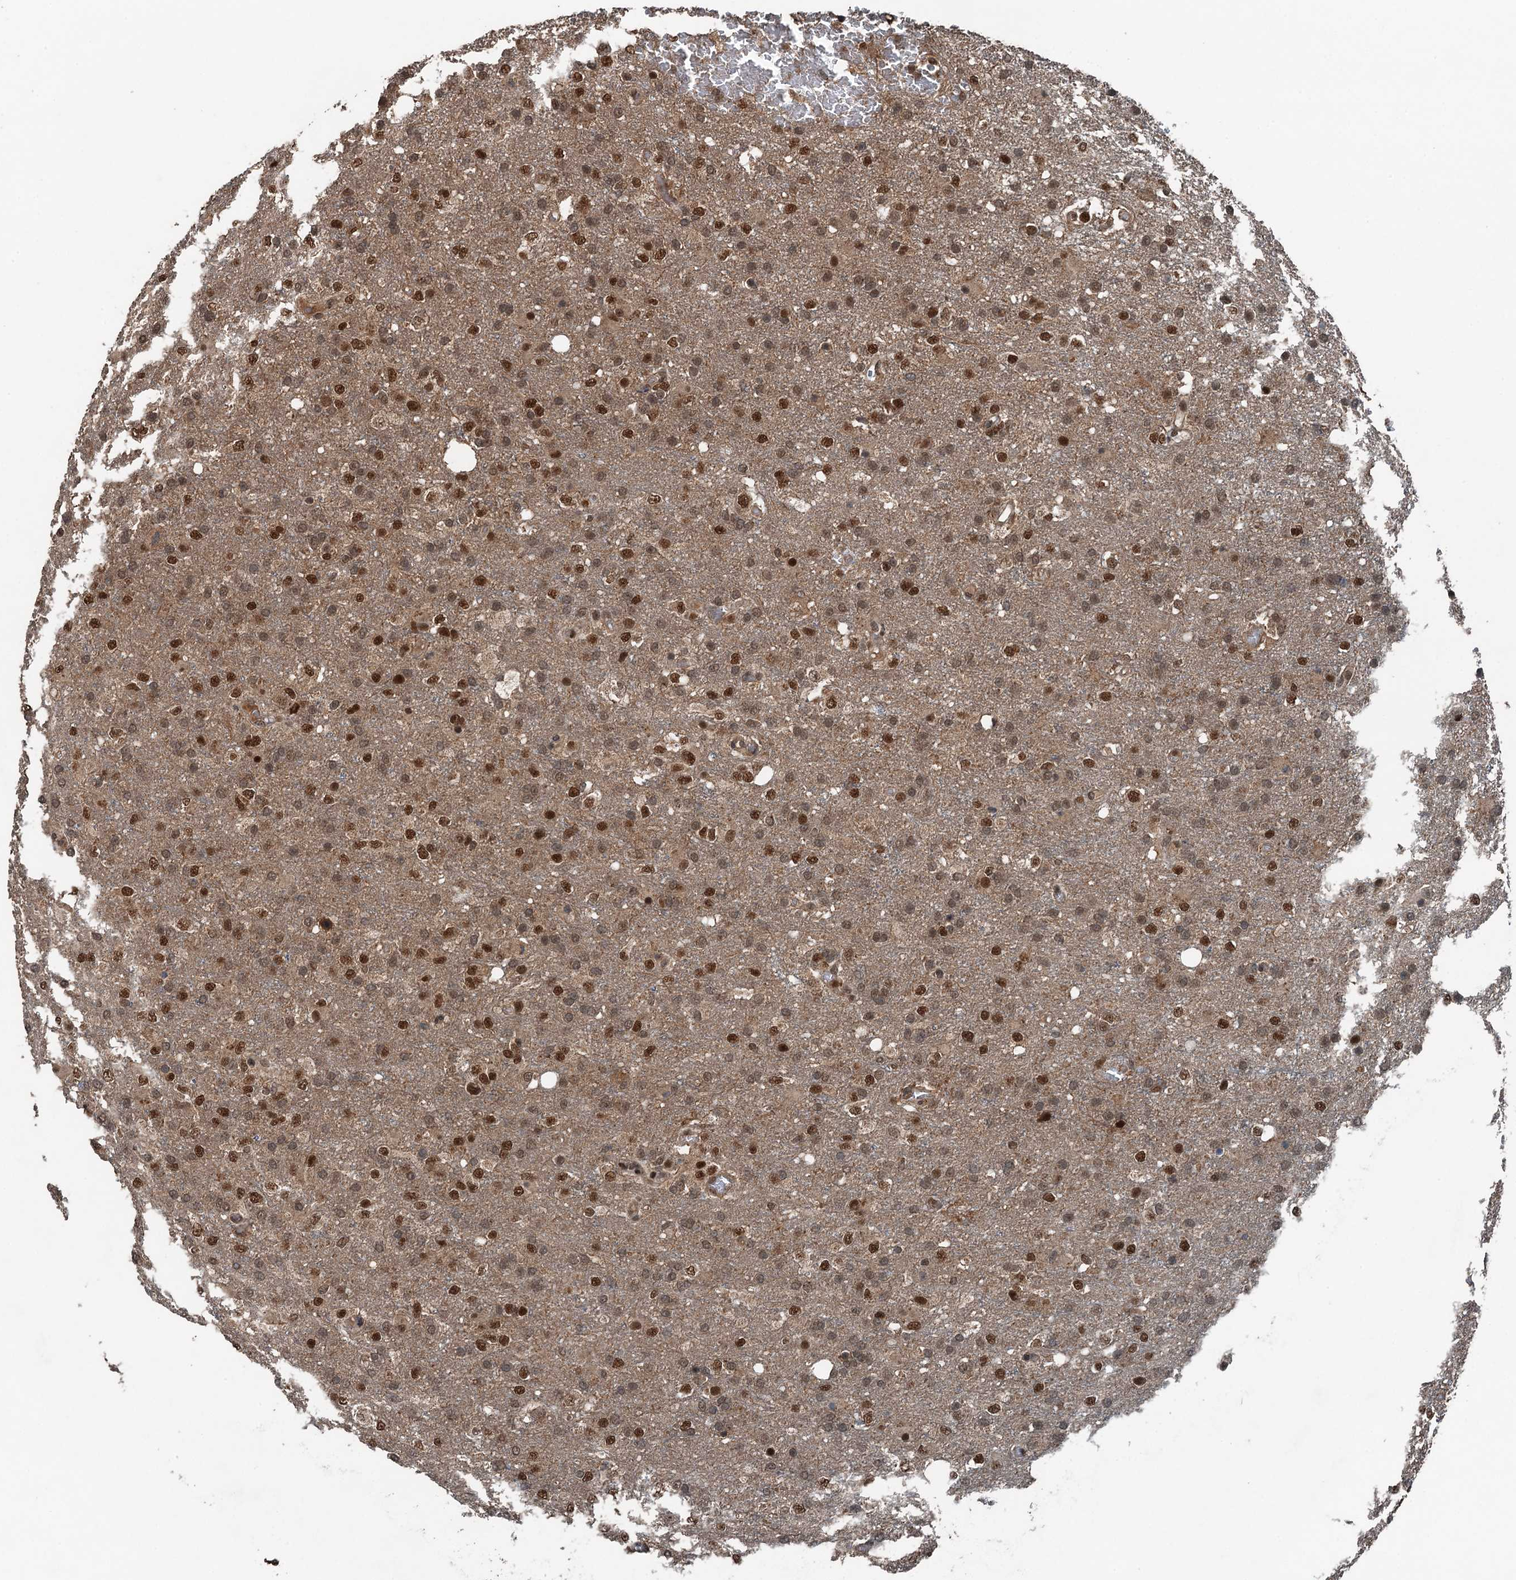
{"staining": {"intensity": "moderate", "quantity": ">75%", "location": "nuclear"}, "tissue": "glioma", "cell_type": "Tumor cells", "image_type": "cancer", "snomed": [{"axis": "morphology", "description": "Glioma, malignant, High grade"}, {"axis": "topography", "description": "Brain"}], "caption": "A brown stain highlights moderate nuclear positivity of a protein in human glioma tumor cells.", "gene": "UBXN6", "patient": {"sex": "female", "age": 74}}